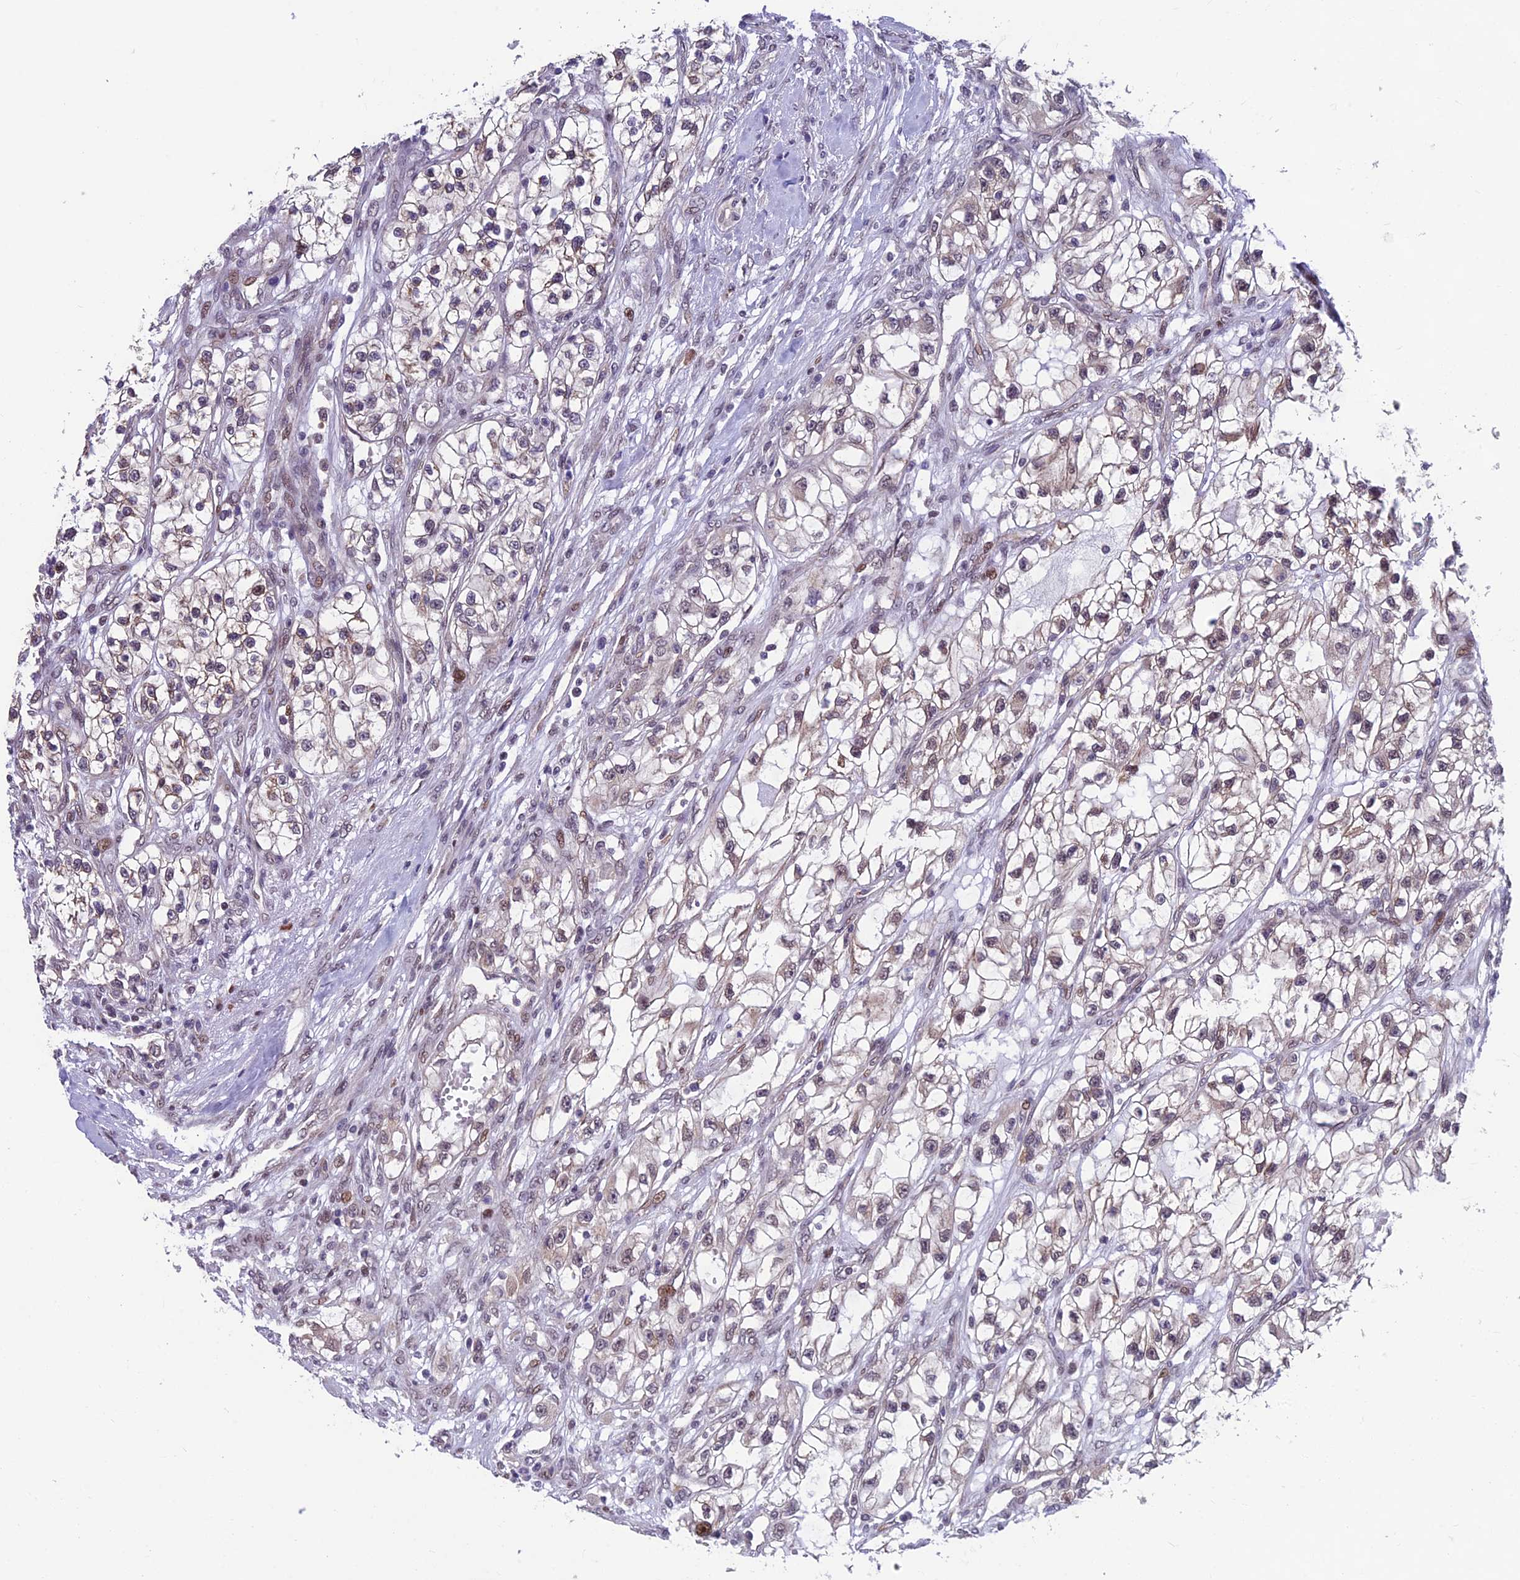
{"staining": {"intensity": "weak", "quantity": "<25%", "location": "nuclear"}, "tissue": "renal cancer", "cell_type": "Tumor cells", "image_type": "cancer", "snomed": [{"axis": "morphology", "description": "Adenocarcinoma, NOS"}, {"axis": "topography", "description": "Kidney"}], "caption": "Tumor cells show no significant protein positivity in adenocarcinoma (renal).", "gene": "KIAA1191", "patient": {"sex": "female", "age": 57}}